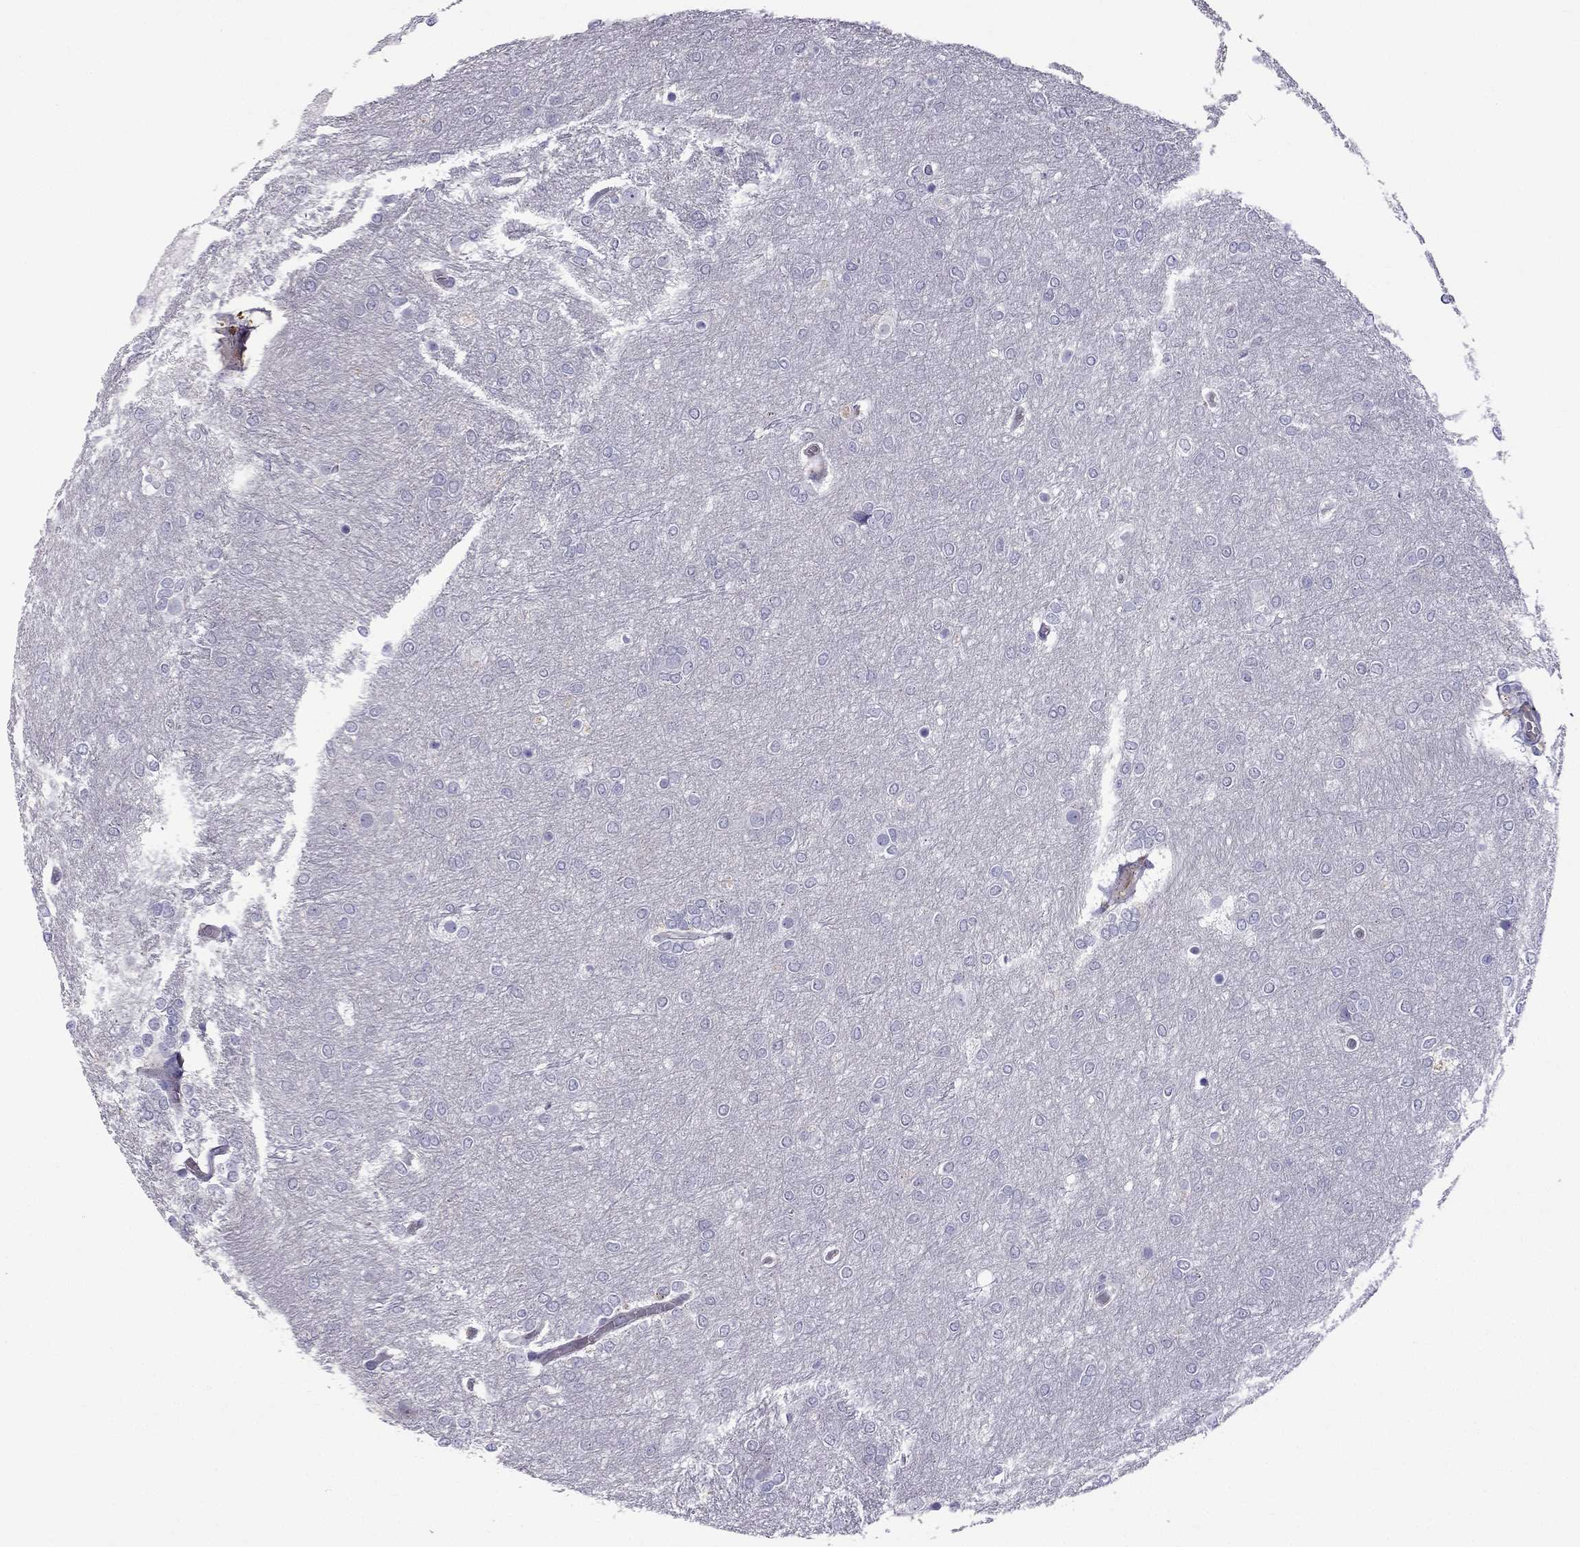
{"staining": {"intensity": "negative", "quantity": "none", "location": "none"}, "tissue": "glioma", "cell_type": "Tumor cells", "image_type": "cancer", "snomed": [{"axis": "morphology", "description": "Glioma, malignant, High grade"}, {"axis": "topography", "description": "Brain"}], "caption": "Immunohistochemical staining of glioma shows no significant positivity in tumor cells.", "gene": "STOML3", "patient": {"sex": "female", "age": 61}}